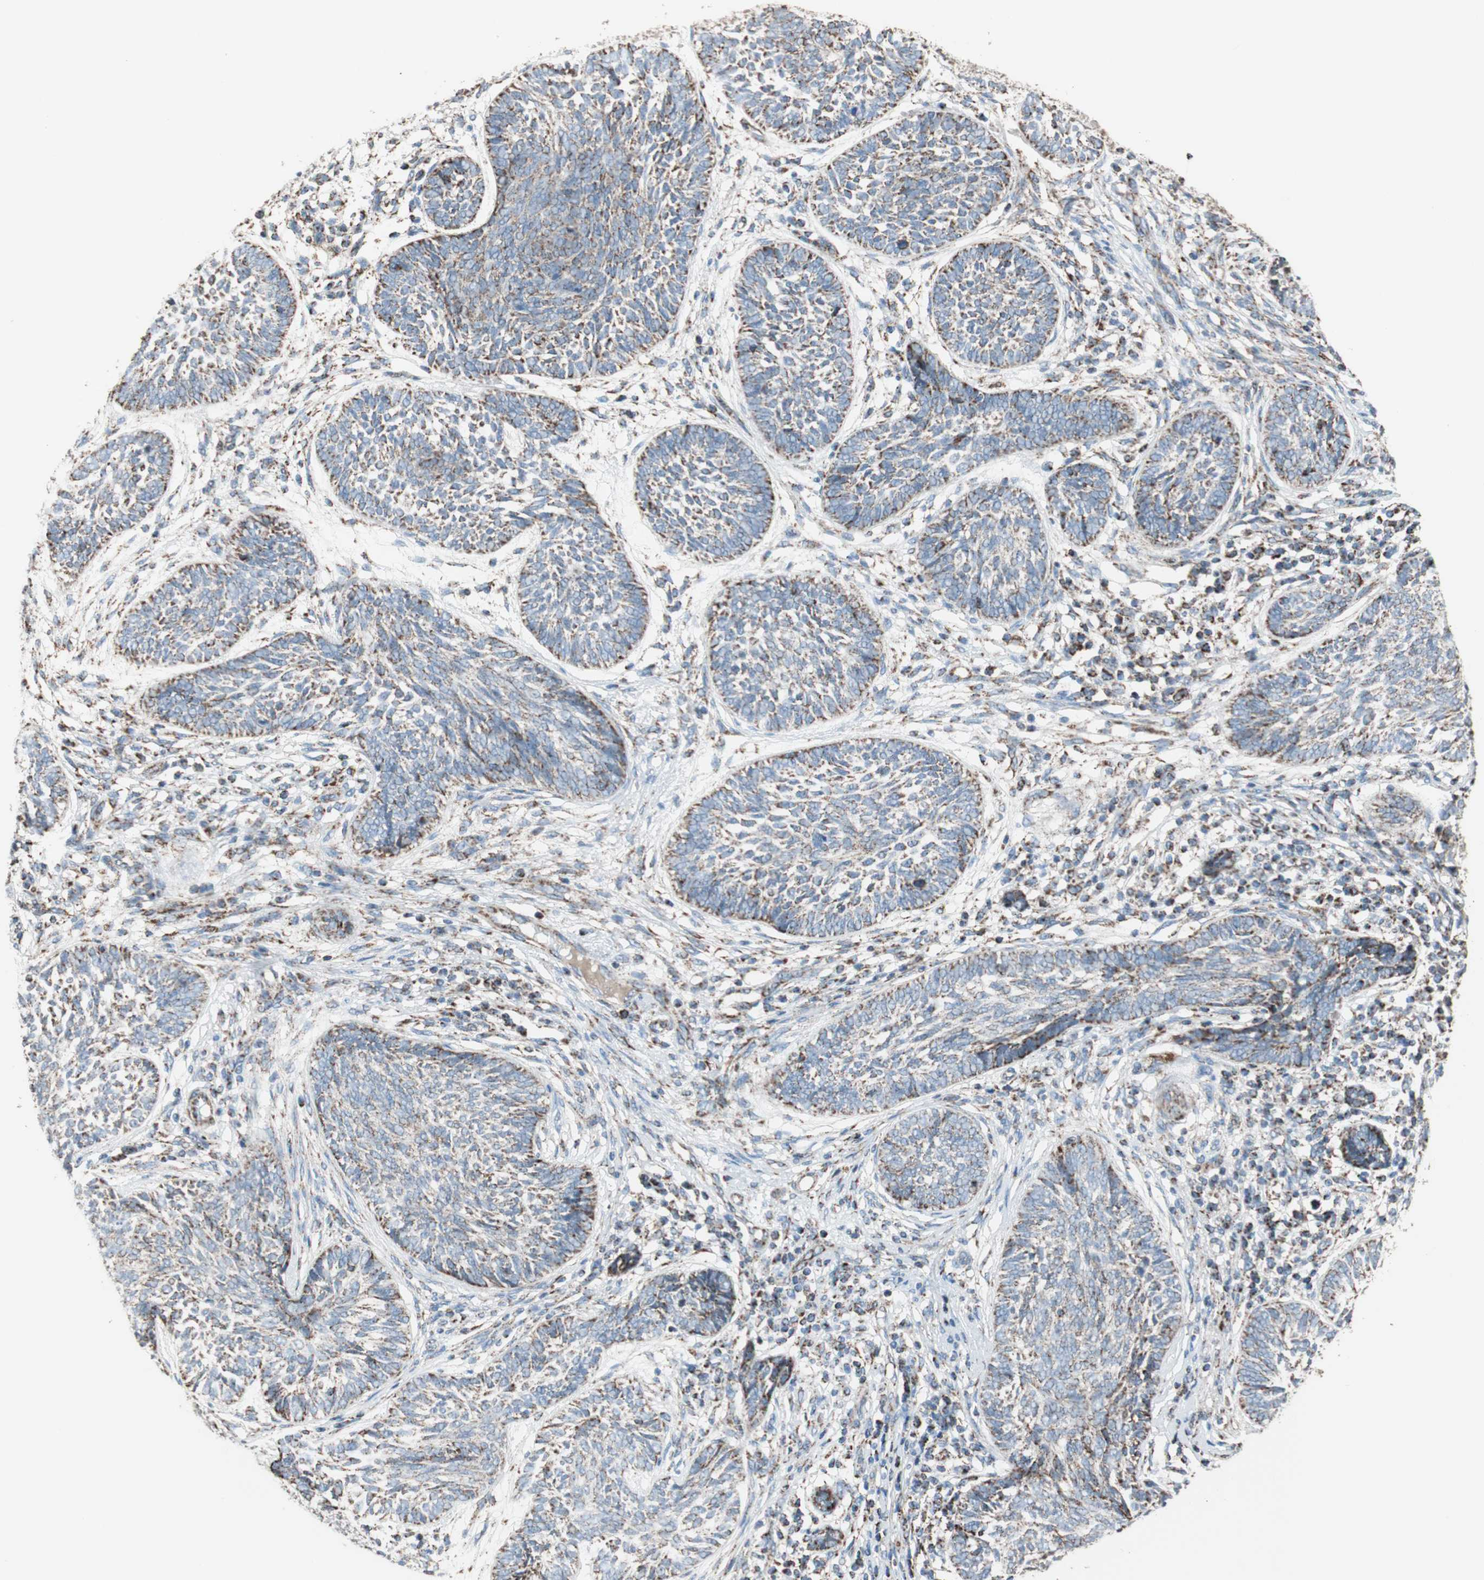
{"staining": {"intensity": "moderate", "quantity": "25%-75%", "location": "cytoplasmic/membranous"}, "tissue": "skin cancer", "cell_type": "Tumor cells", "image_type": "cancer", "snomed": [{"axis": "morphology", "description": "Papilloma, NOS"}, {"axis": "morphology", "description": "Basal cell carcinoma"}, {"axis": "topography", "description": "Skin"}], "caption": "The photomicrograph displays immunohistochemical staining of skin cancer (papilloma). There is moderate cytoplasmic/membranous staining is present in approximately 25%-75% of tumor cells. (brown staining indicates protein expression, while blue staining denotes nuclei).", "gene": "PCSK4", "patient": {"sex": "male", "age": 87}}